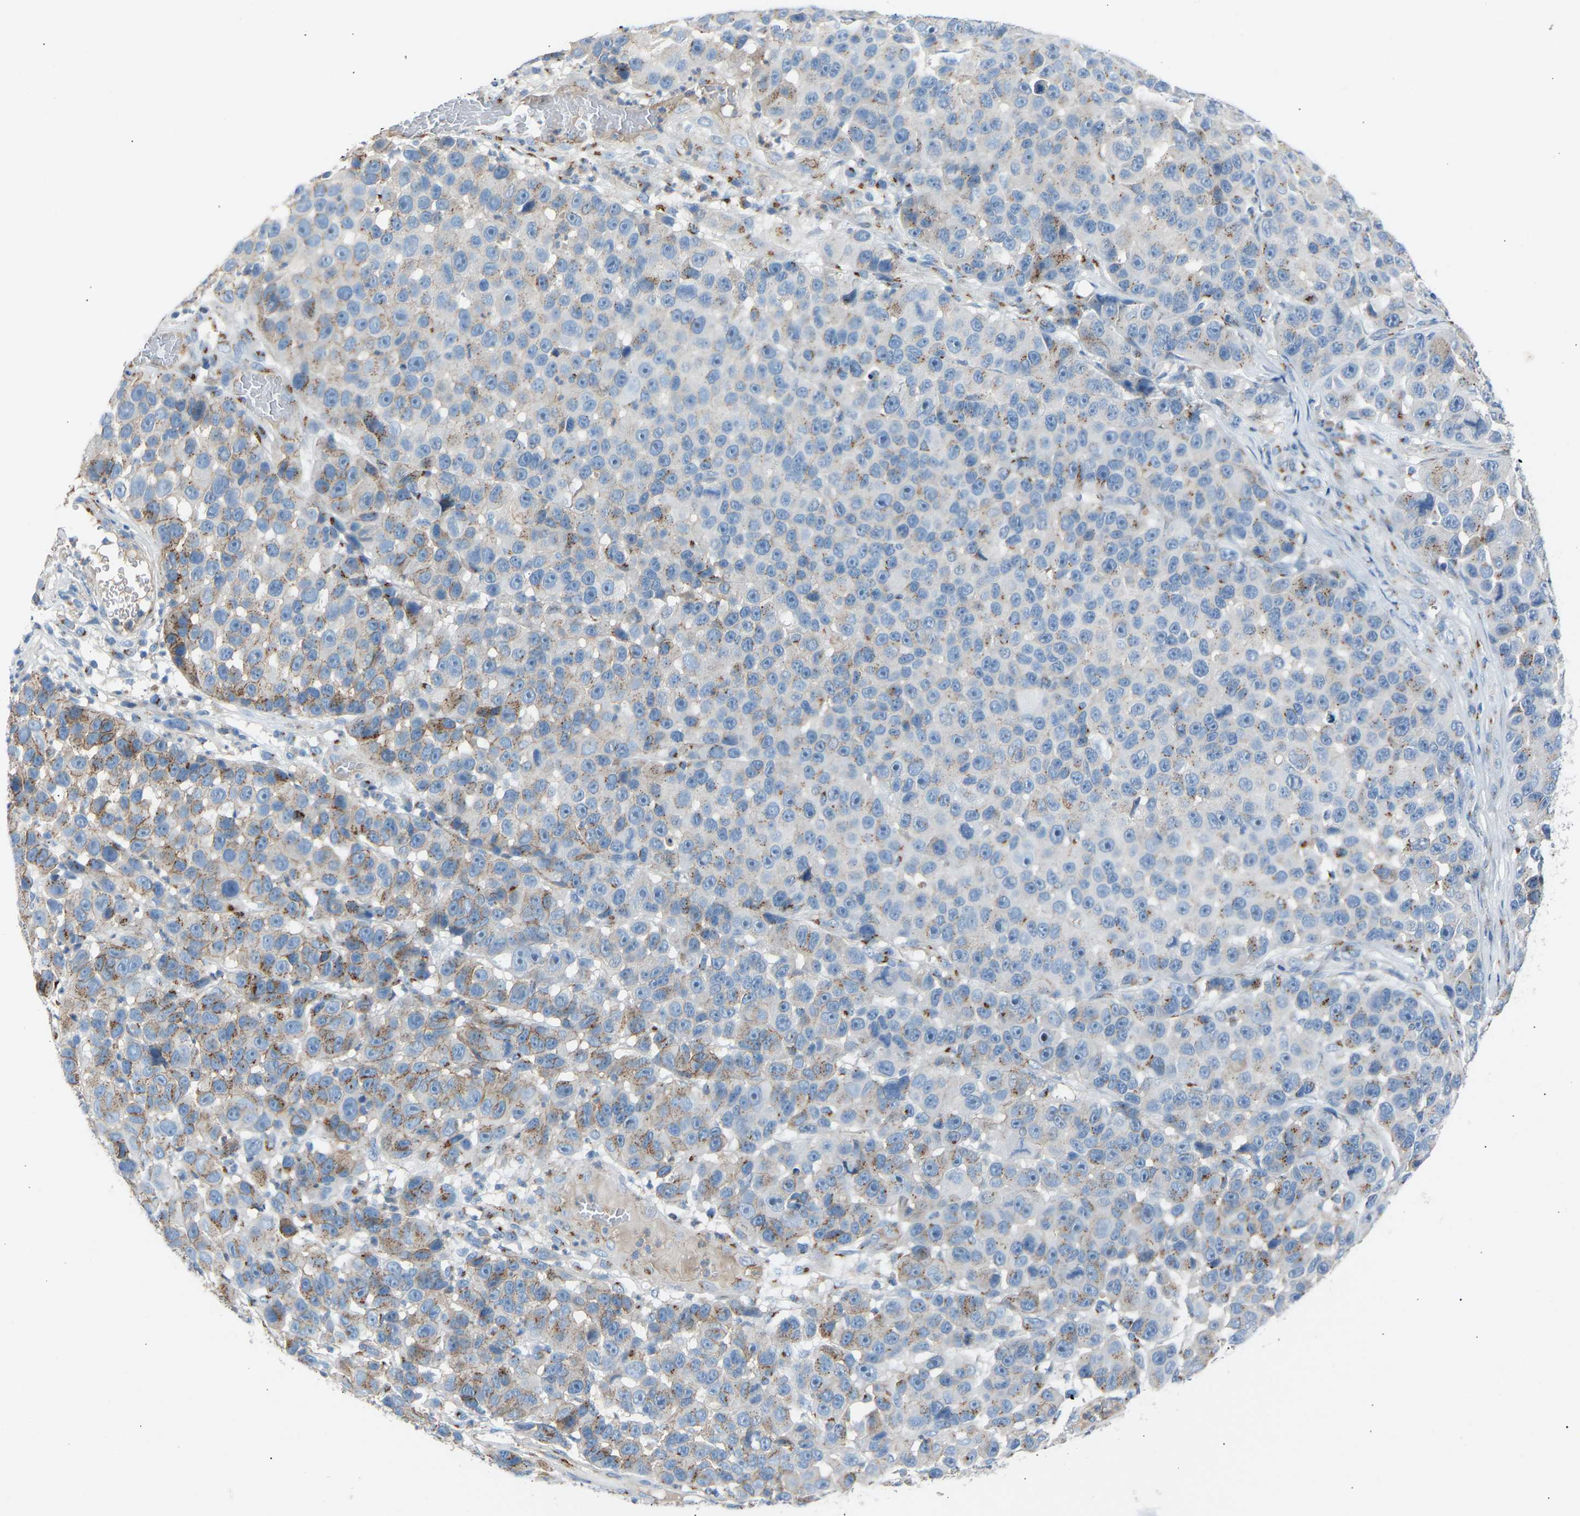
{"staining": {"intensity": "moderate", "quantity": "<25%", "location": "cytoplasmic/membranous"}, "tissue": "melanoma", "cell_type": "Tumor cells", "image_type": "cancer", "snomed": [{"axis": "morphology", "description": "Malignant melanoma, NOS"}, {"axis": "topography", "description": "Skin"}], "caption": "Immunohistochemistry staining of malignant melanoma, which reveals low levels of moderate cytoplasmic/membranous expression in approximately <25% of tumor cells indicating moderate cytoplasmic/membranous protein staining. The staining was performed using DAB (3,3'-diaminobenzidine) (brown) for protein detection and nuclei were counterstained in hematoxylin (blue).", "gene": "CYREN", "patient": {"sex": "male", "age": 53}}